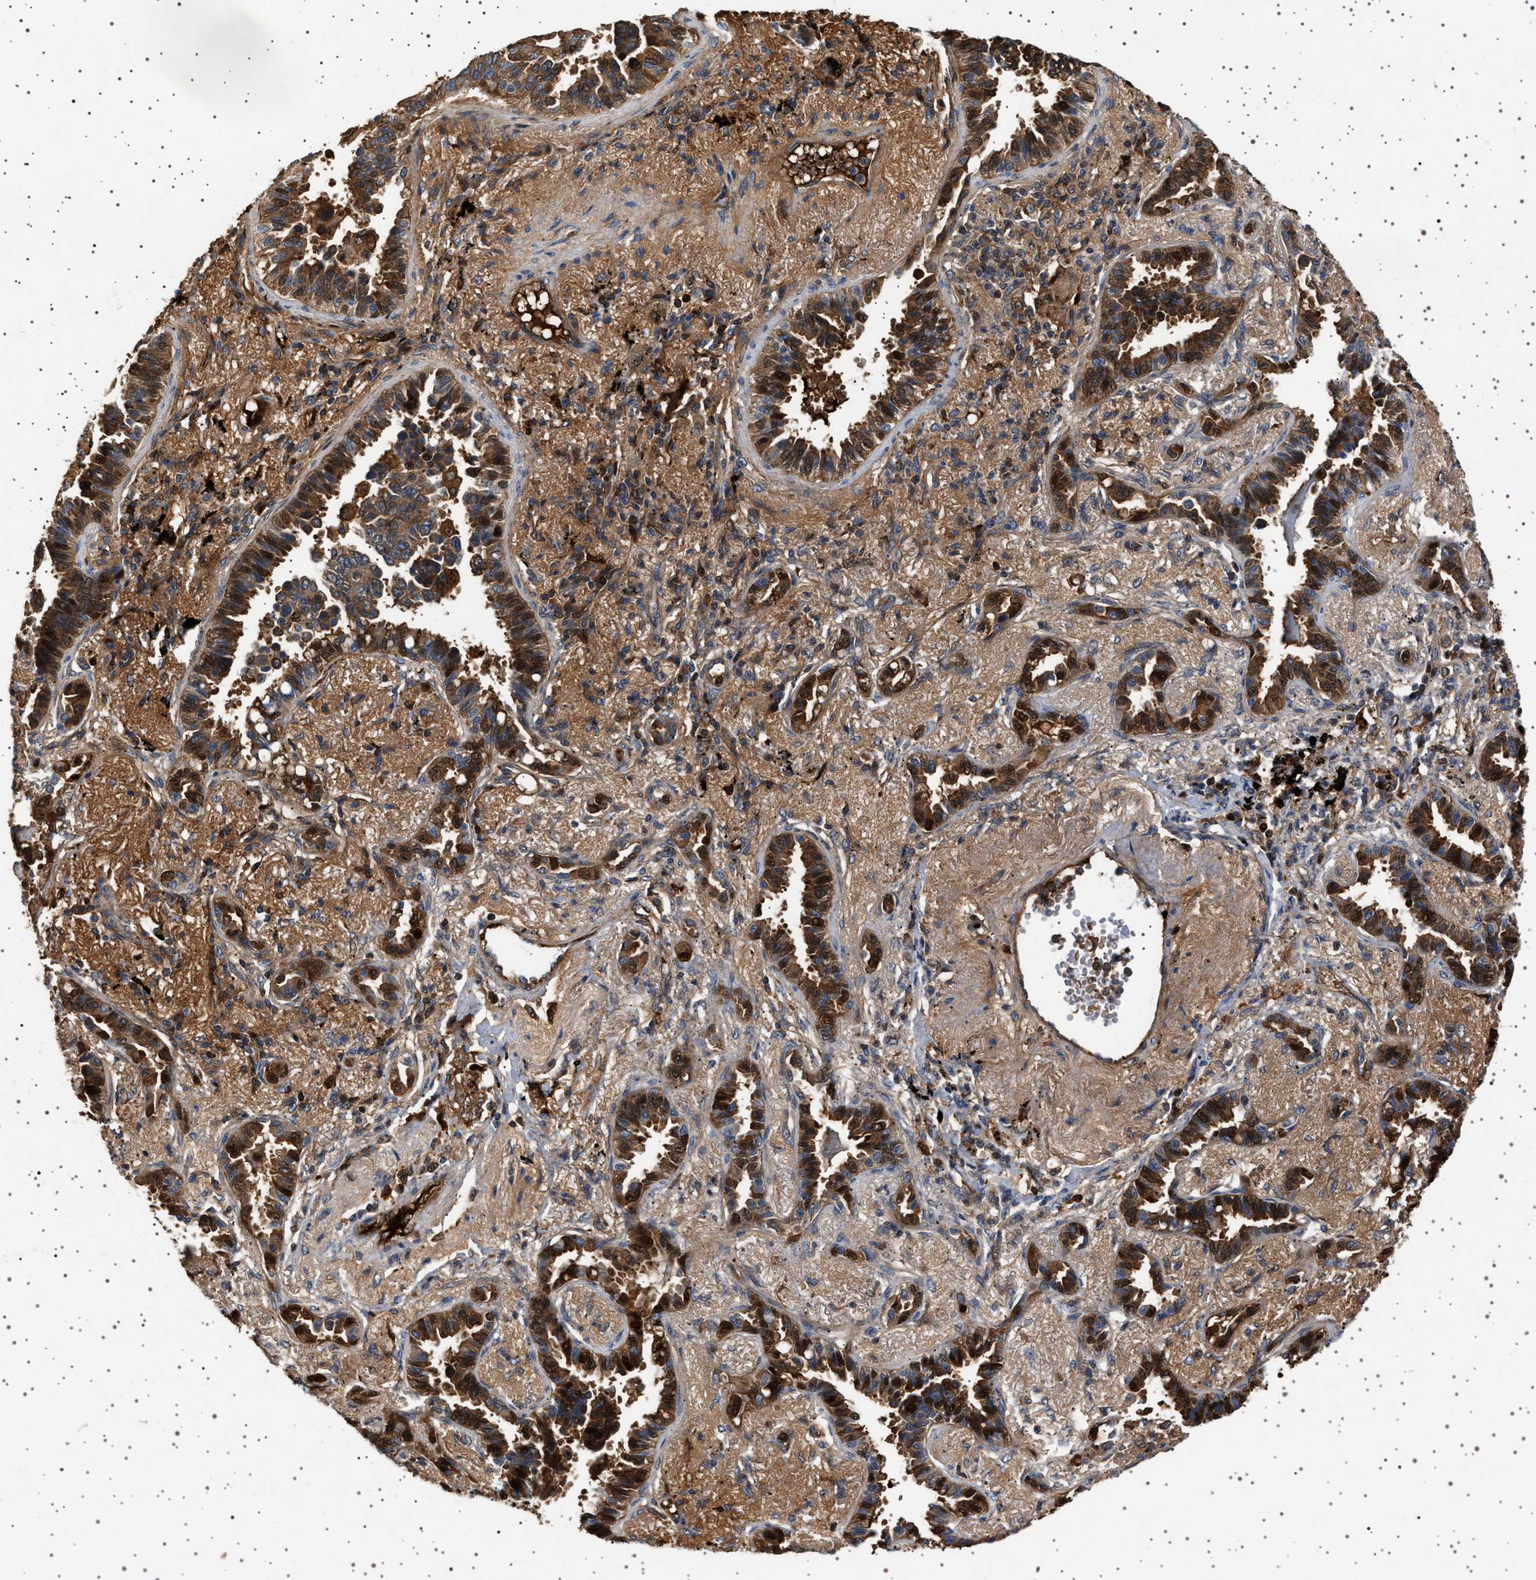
{"staining": {"intensity": "moderate", "quantity": ">75%", "location": "cytoplasmic/membranous,nuclear"}, "tissue": "lung cancer", "cell_type": "Tumor cells", "image_type": "cancer", "snomed": [{"axis": "morphology", "description": "Adenocarcinoma, NOS"}, {"axis": "topography", "description": "Lung"}], "caption": "Protein analysis of lung adenocarcinoma tissue displays moderate cytoplasmic/membranous and nuclear expression in approximately >75% of tumor cells.", "gene": "FICD", "patient": {"sex": "male", "age": 59}}